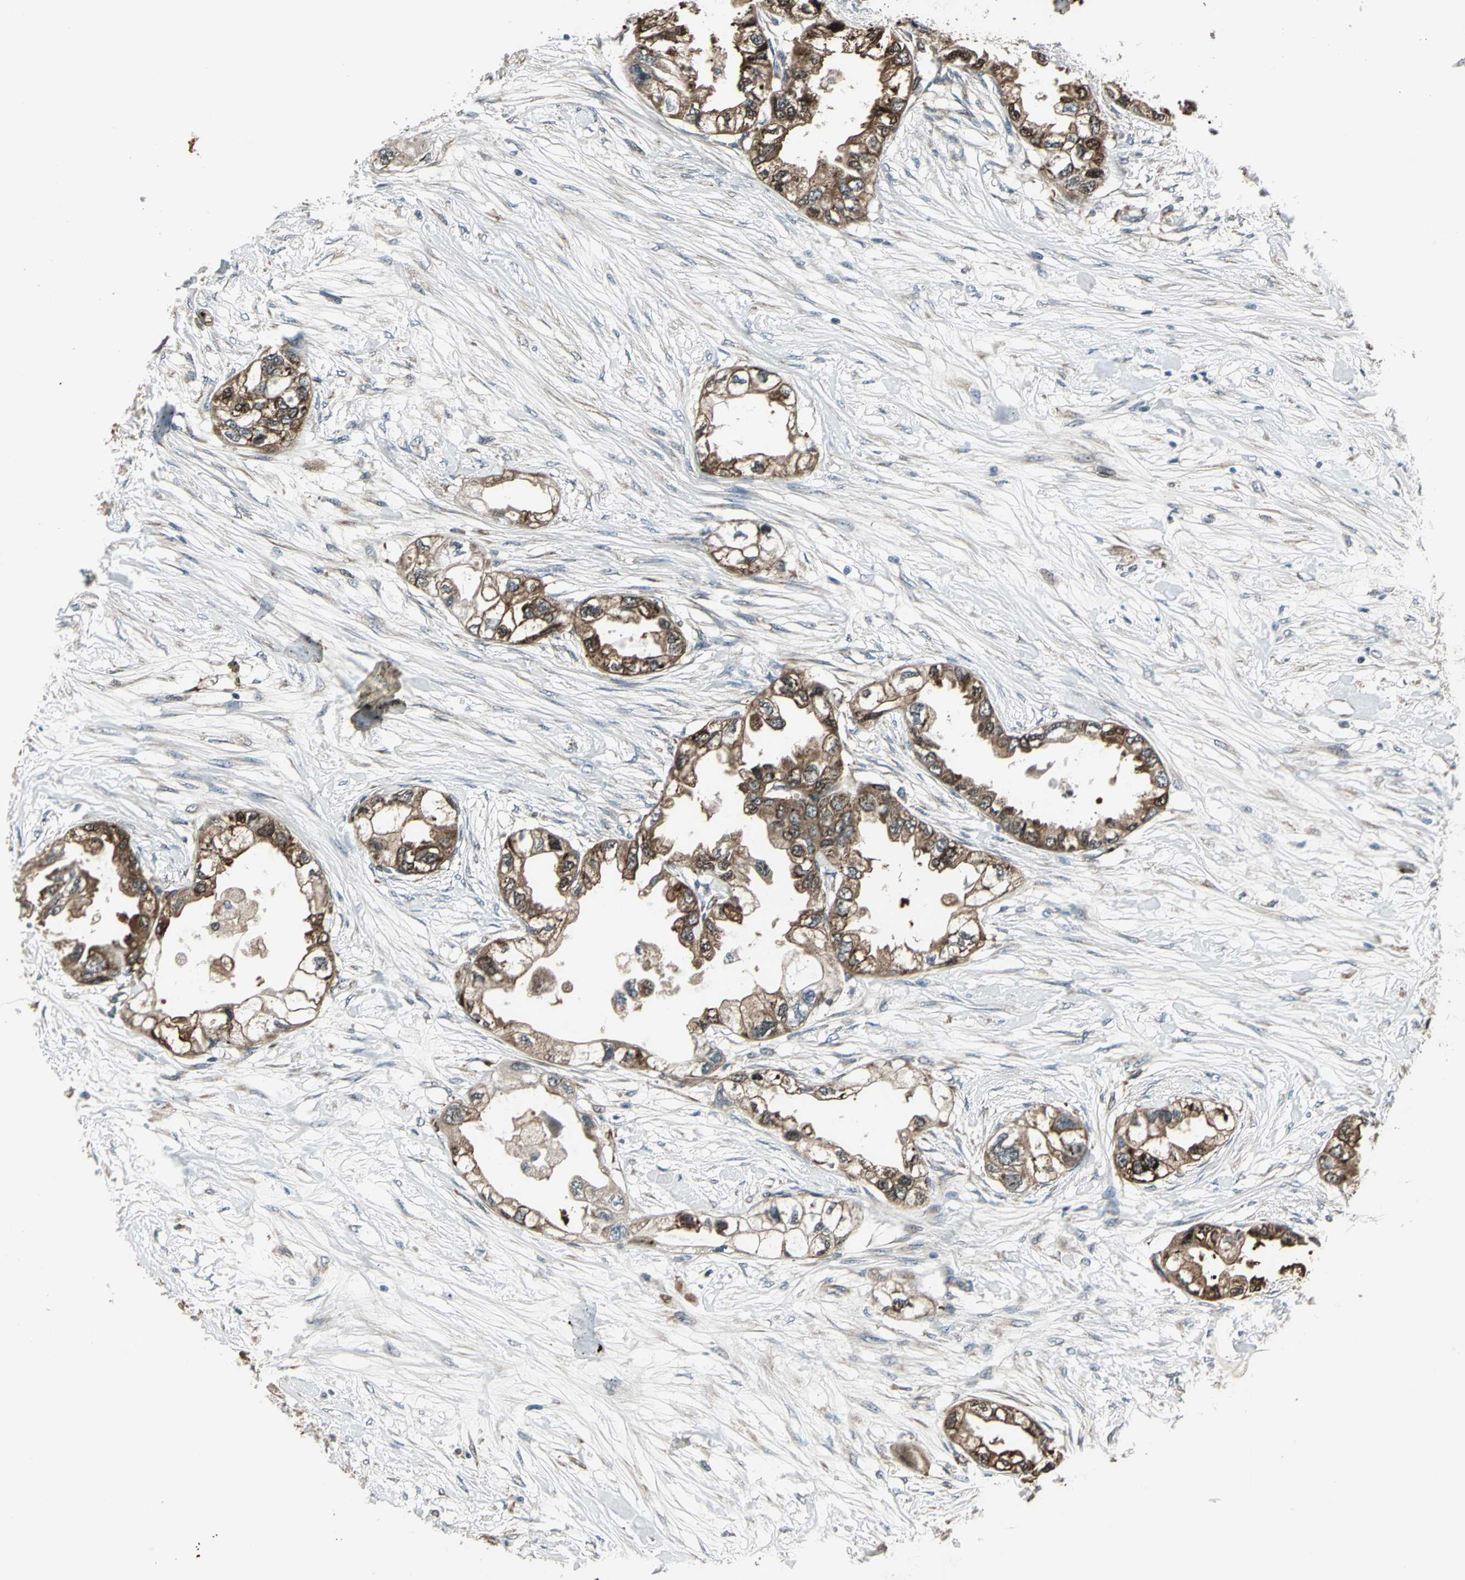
{"staining": {"intensity": "strong", "quantity": ">75%", "location": "cytoplasmic/membranous,nuclear"}, "tissue": "endometrial cancer", "cell_type": "Tumor cells", "image_type": "cancer", "snomed": [{"axis": "morphology", "description": "Adenocarcinoma, NOS"}, {"axis": "topography", "description": "Endometrium"}], "caption": "Endometrial cancer (adenocarcinoma) stained with IHC shows strong cytoplasmic/membranous and nuclear staining in approximately >75% of tumor cells.", "gene": "EXD2", "patient": {"sex": "female", "age": 67}}